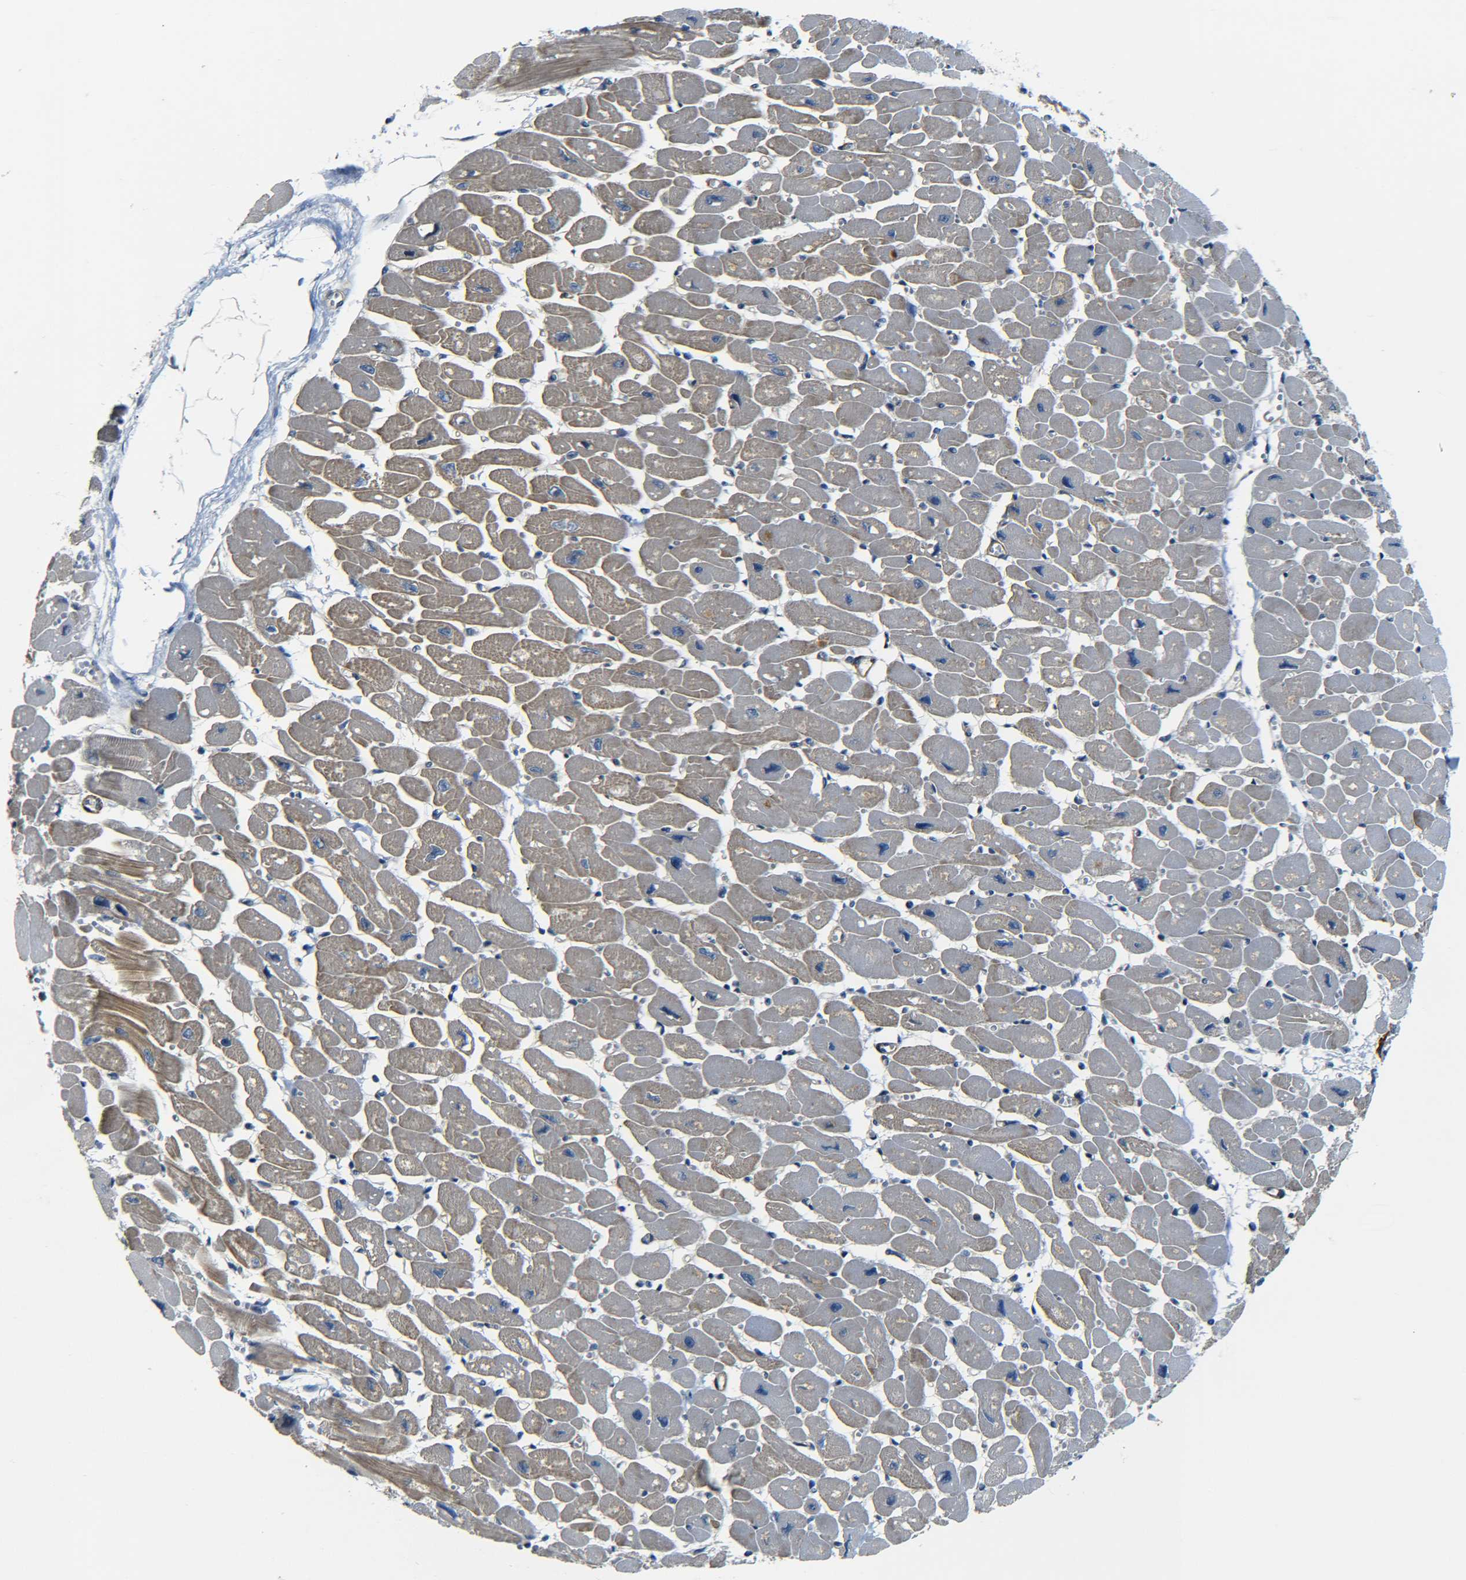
{"staining": {"intensity": "weak", "quantity": "25%-75%", "location": "cytoplasmic/membranous"}, "tissue": "heart muscle", "cell_type": "Cardiomyocytes", "image_type": "normal", "snomed": [{"axis": "morphology", "description": "Normal tissue, NOS"}, {"axis": "topography", "description": "Heart"}], "caption": "A brown stain highlights weak cytoplasmic/membranous positivity of a protein in cardiomyocytes of unremarkable human heart muscle.", "gene": "MEIS1", "patient": {"sex": "female", "age": 54}}